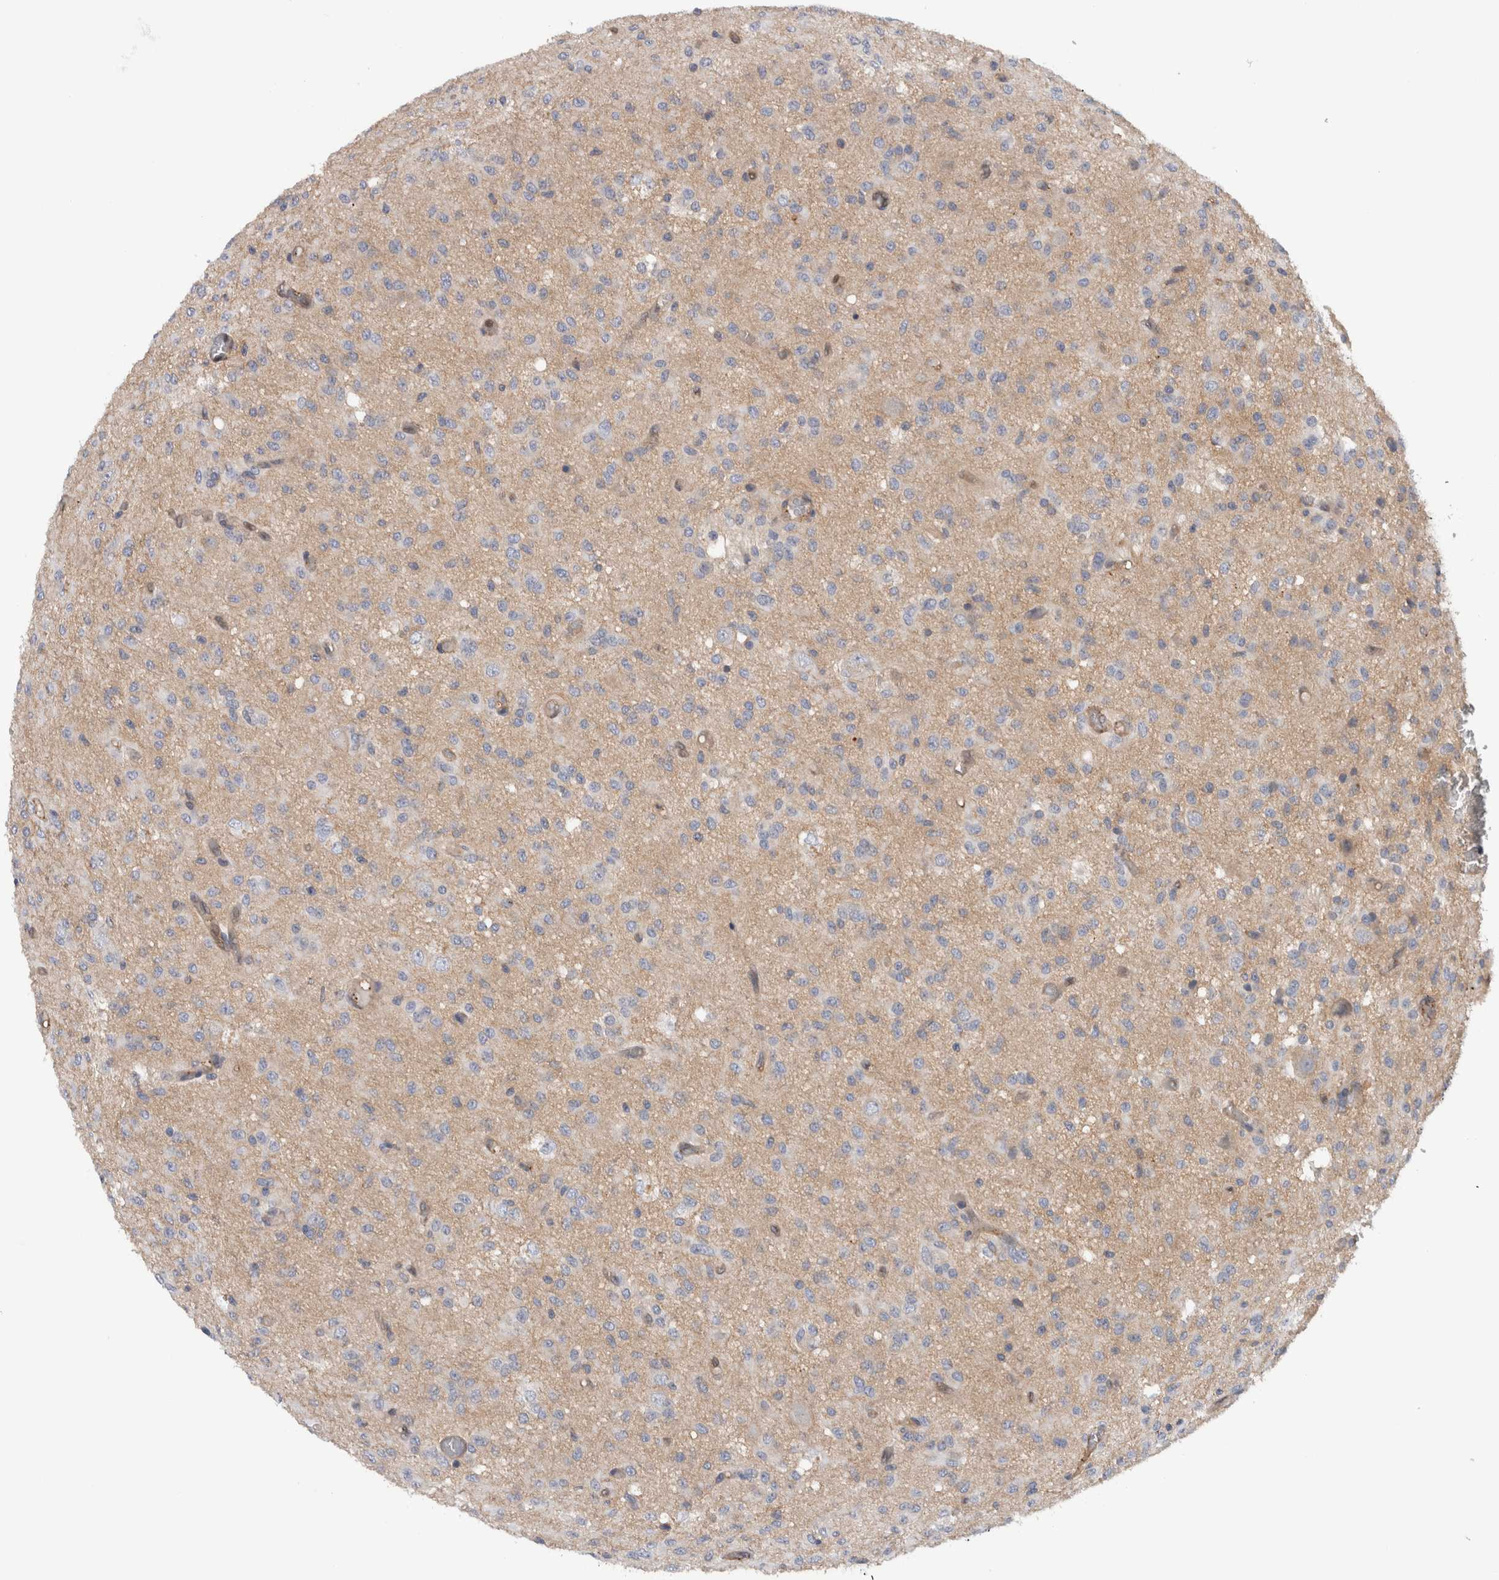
{"staining": {"intensity": "negative", "quantity": "none", "location": "none"}, "tissue": "glioma", "cell_type": "Tumor cells", "image_type": "cancer", "snomed": [{"axis": "morphology", "description": "Glioma, malignant, High grade"}, {"axis": "topography", "description": "Brain"}], "caption": "IHC photomicrograph of neoplastic tissue: high-grade glioma (malignant) stained with DAB (3,3'-diaminobenzidine) displays no significant protein expression in tumor cells.", "gene": "CD59", "patient": {"sex": "female", "age": 59}}